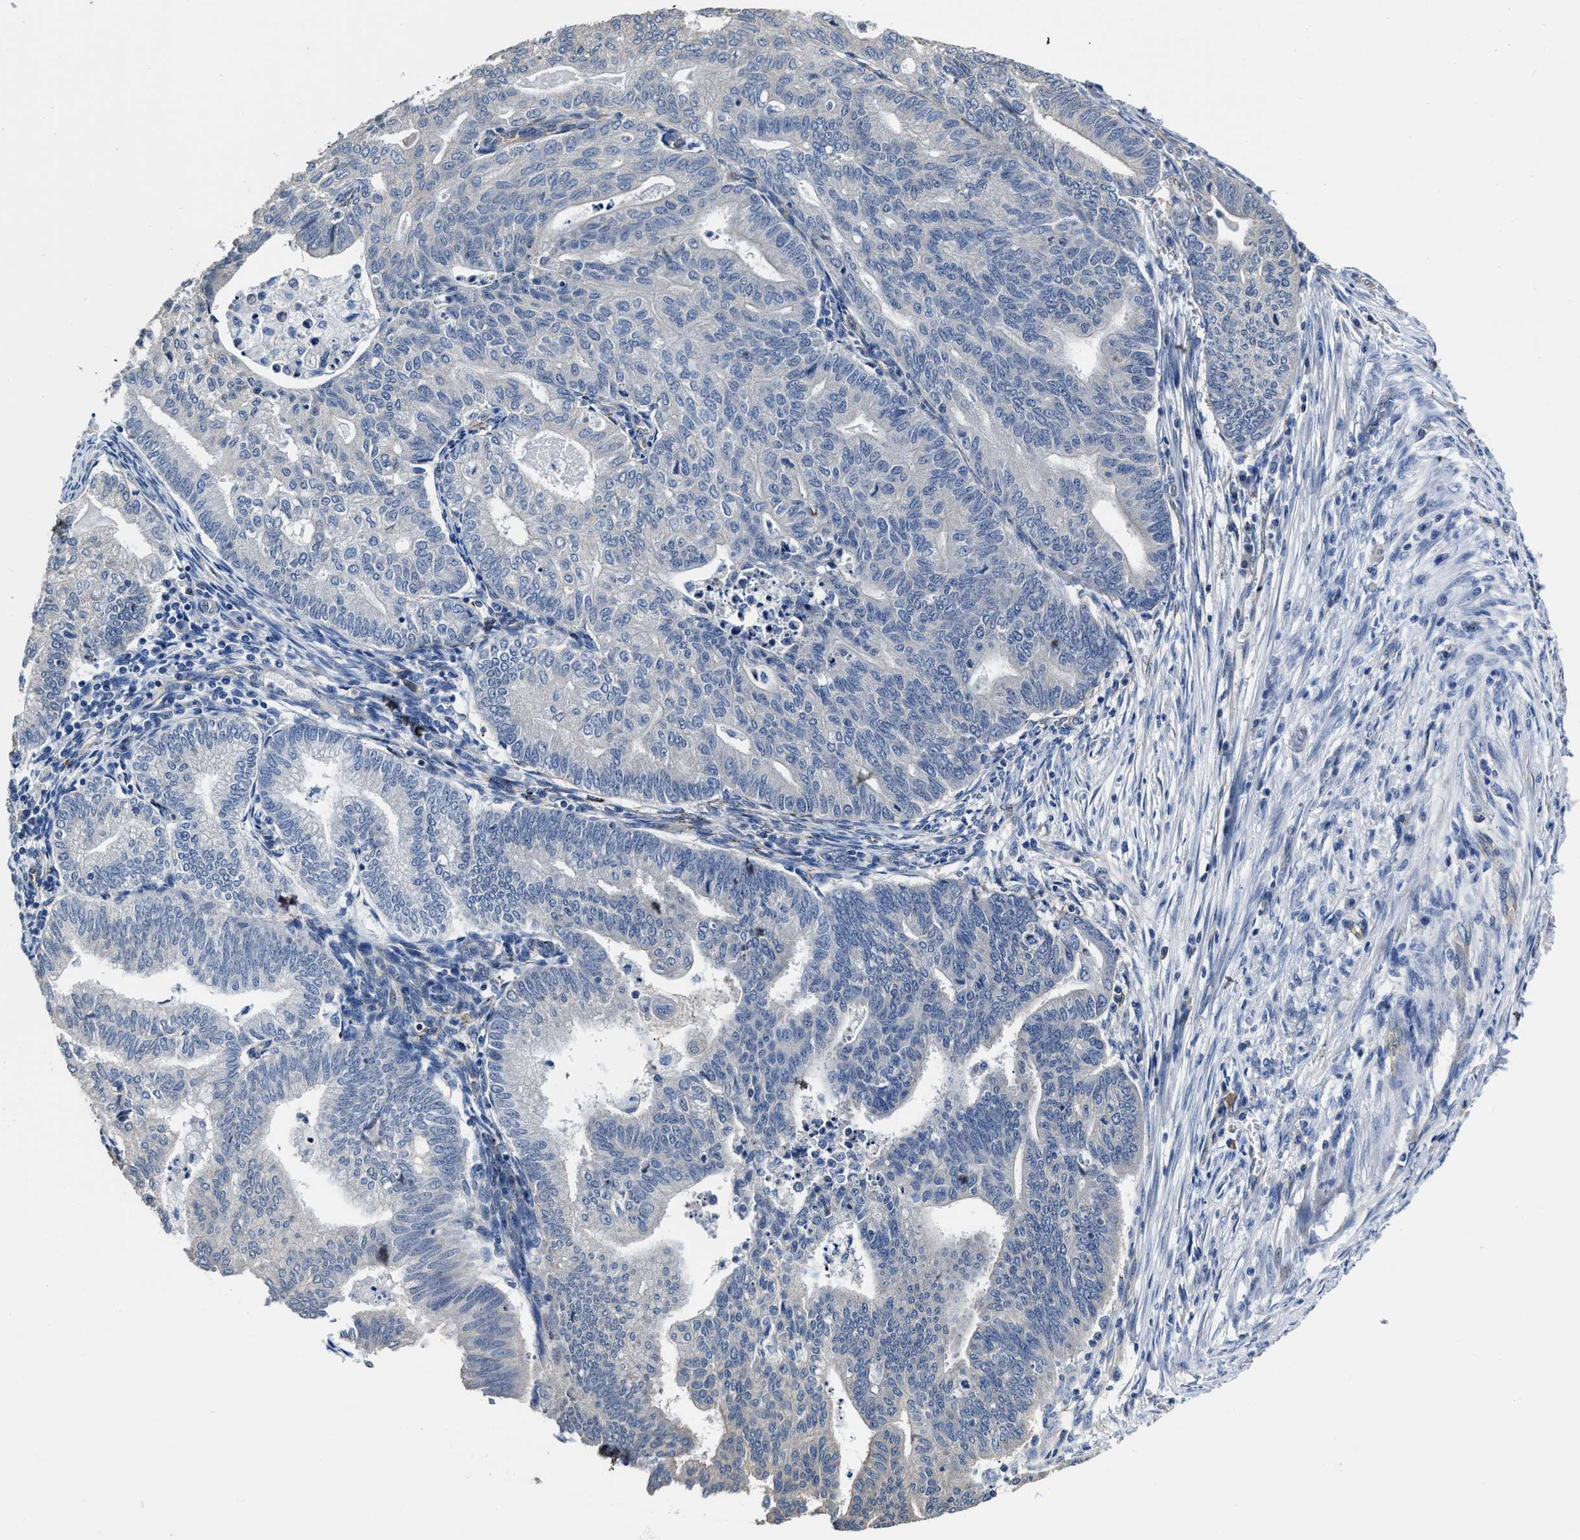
{"staining": {"intensity": "negative", "quantity": "none", "location": "none"}, "tissue": "endometrial cancer", "cell_type": "Tumor cells", "image_type": "cancer", "snomed": [{"axis": "morphology", "description": "Polyp, NOS"}, {"axis": "morphology", "description": "Adenocarcinoma, NOS"}, {"axis": "morphology", "description": "Adenoma, NOS"}, {"axis": "topography", "description": "Endometrium"}], "caption": "The histopathology image reveals no significant expression in tumor cells of endometrial polyp.", "gene": "C22orf42", "patient": {"sex": "female", "age": 79}}